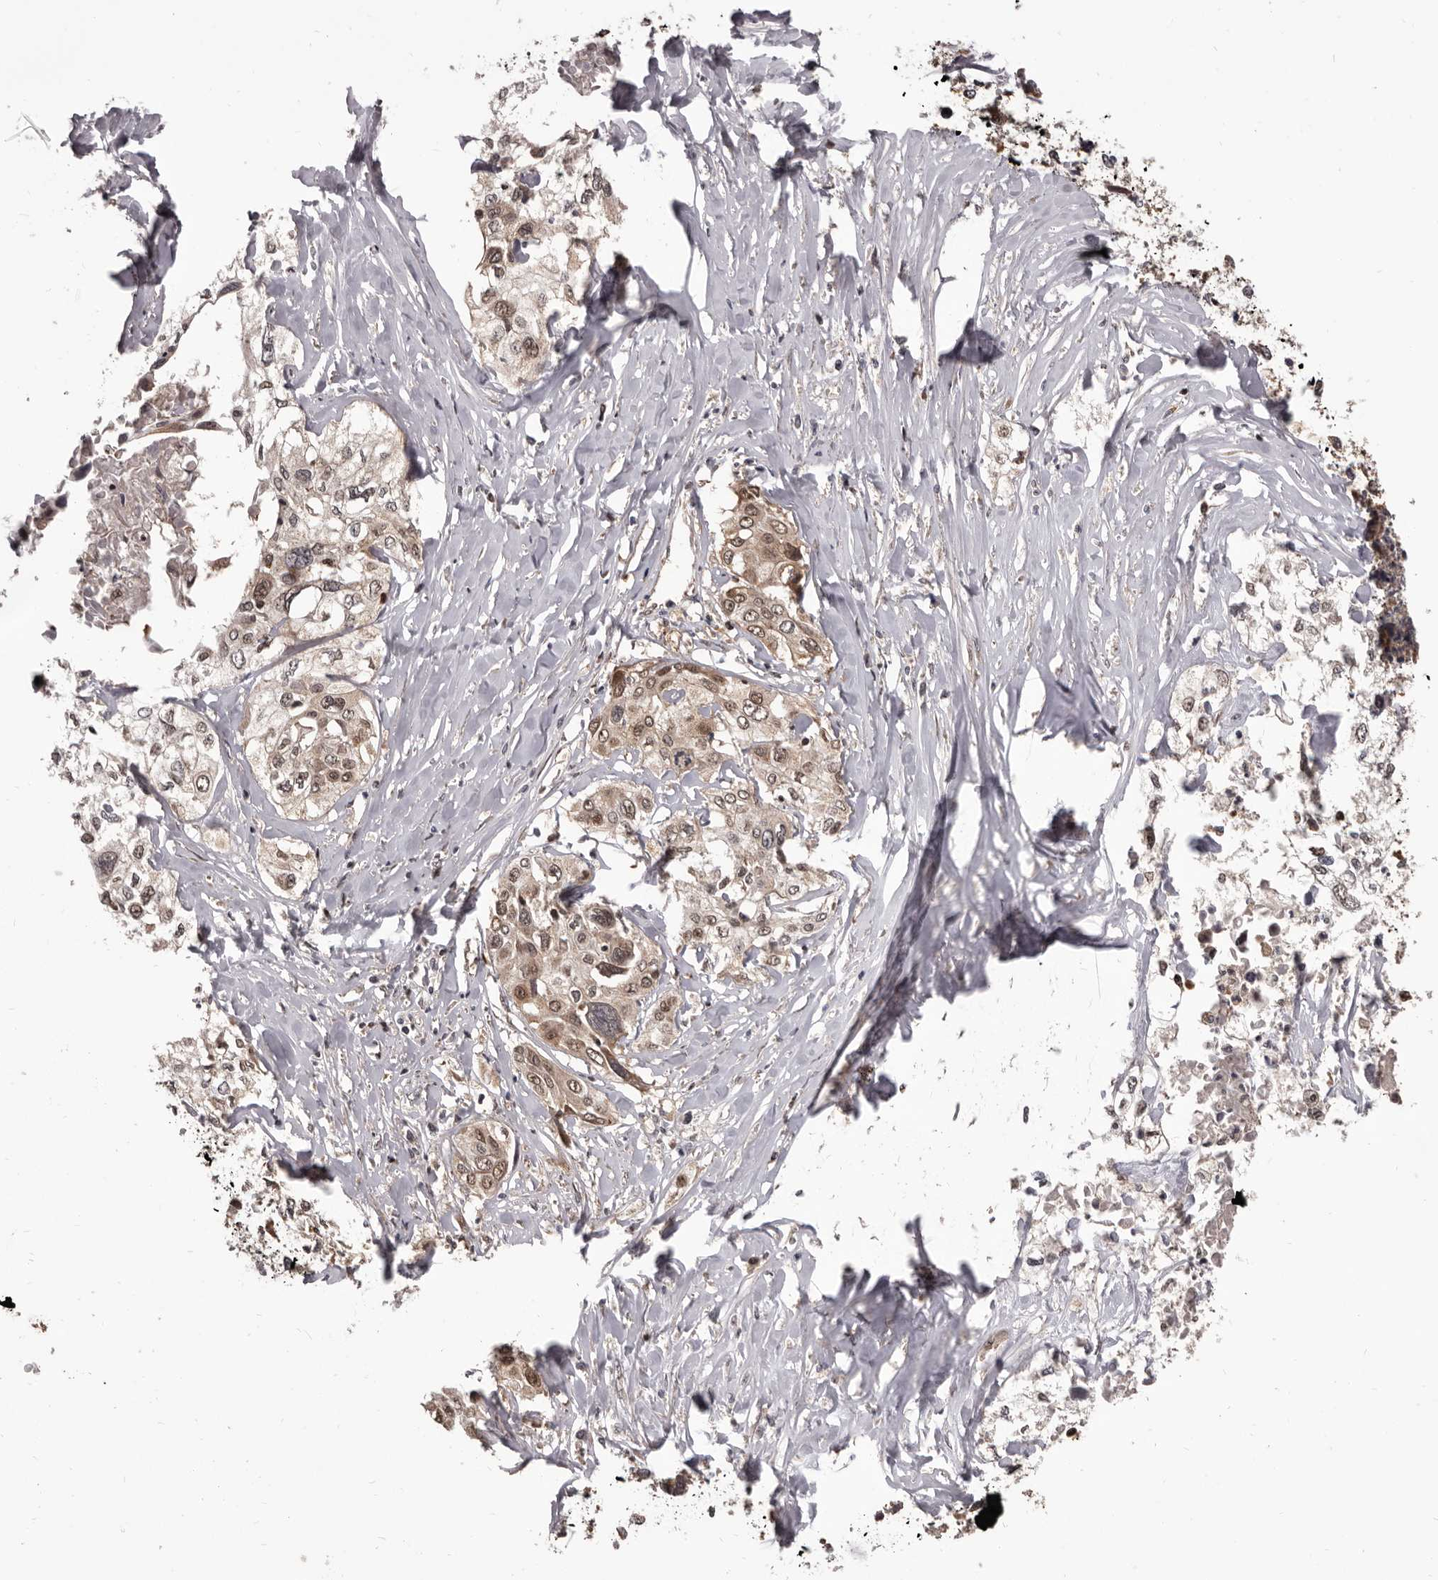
{"staining": {"intensity": "weak", "quantity": ">75%", "location": "cytoplasmic/membranous,nuclear"}, "tissue": "cervical cancer", "cell_type": "Tumor cells", "image_type": "cancer", "snomed": [{"axis": "morphology", "description": "Squamous cell carcinoma, NOS"}, {"axis": "topography", "description": "Cervix"}], "caption": "Tumor cells demonstrate low levels of weak cytoplasmic/membranous and nuclear expression in approximately >75% of cells in cervical cancer (squamous cell carcinoma). (DAB (3,3'-diaminobenzidine) IHC with brightfield microscopy, high magnification).", "gene": "MAP3K14", "patient": {"sex": "female", "age": 31}}